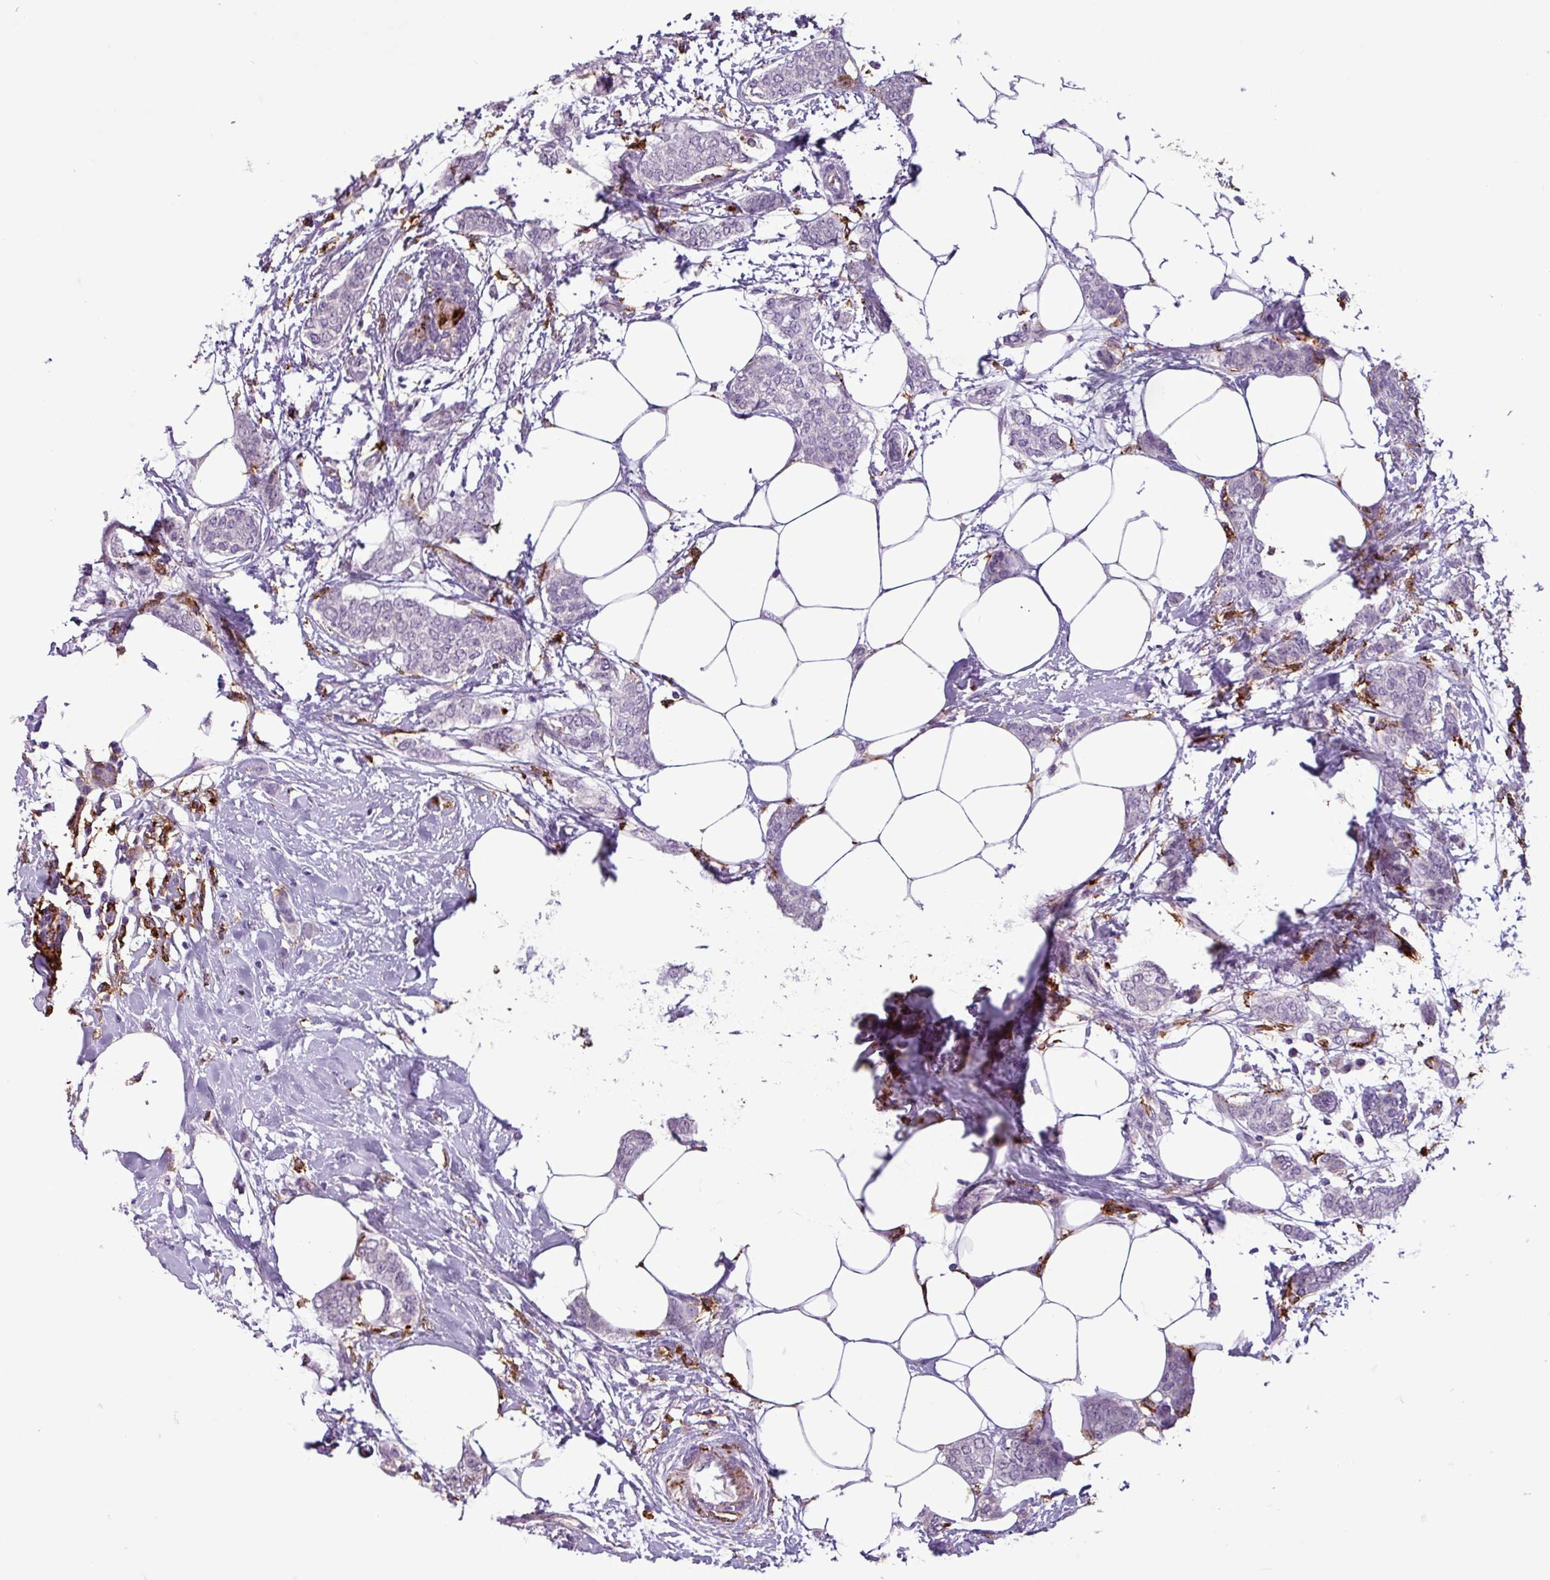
{"staining": {"intensity": "negative", "quantity": "none", "location": "none"}, "tissue": "breast cancer", "cell_type": "Tumor cells", "image_type": "cancer", "snomed": [{"axis": "morphology", "description": "Duct carcinoma"}, {"axis": "topography", "description": "Breast"}], "caption": "Tumor cells are negative for brown protein staining in breast cancer.", "gene": "C9orf24", "patient": {"sex": "female", "age": 72}}